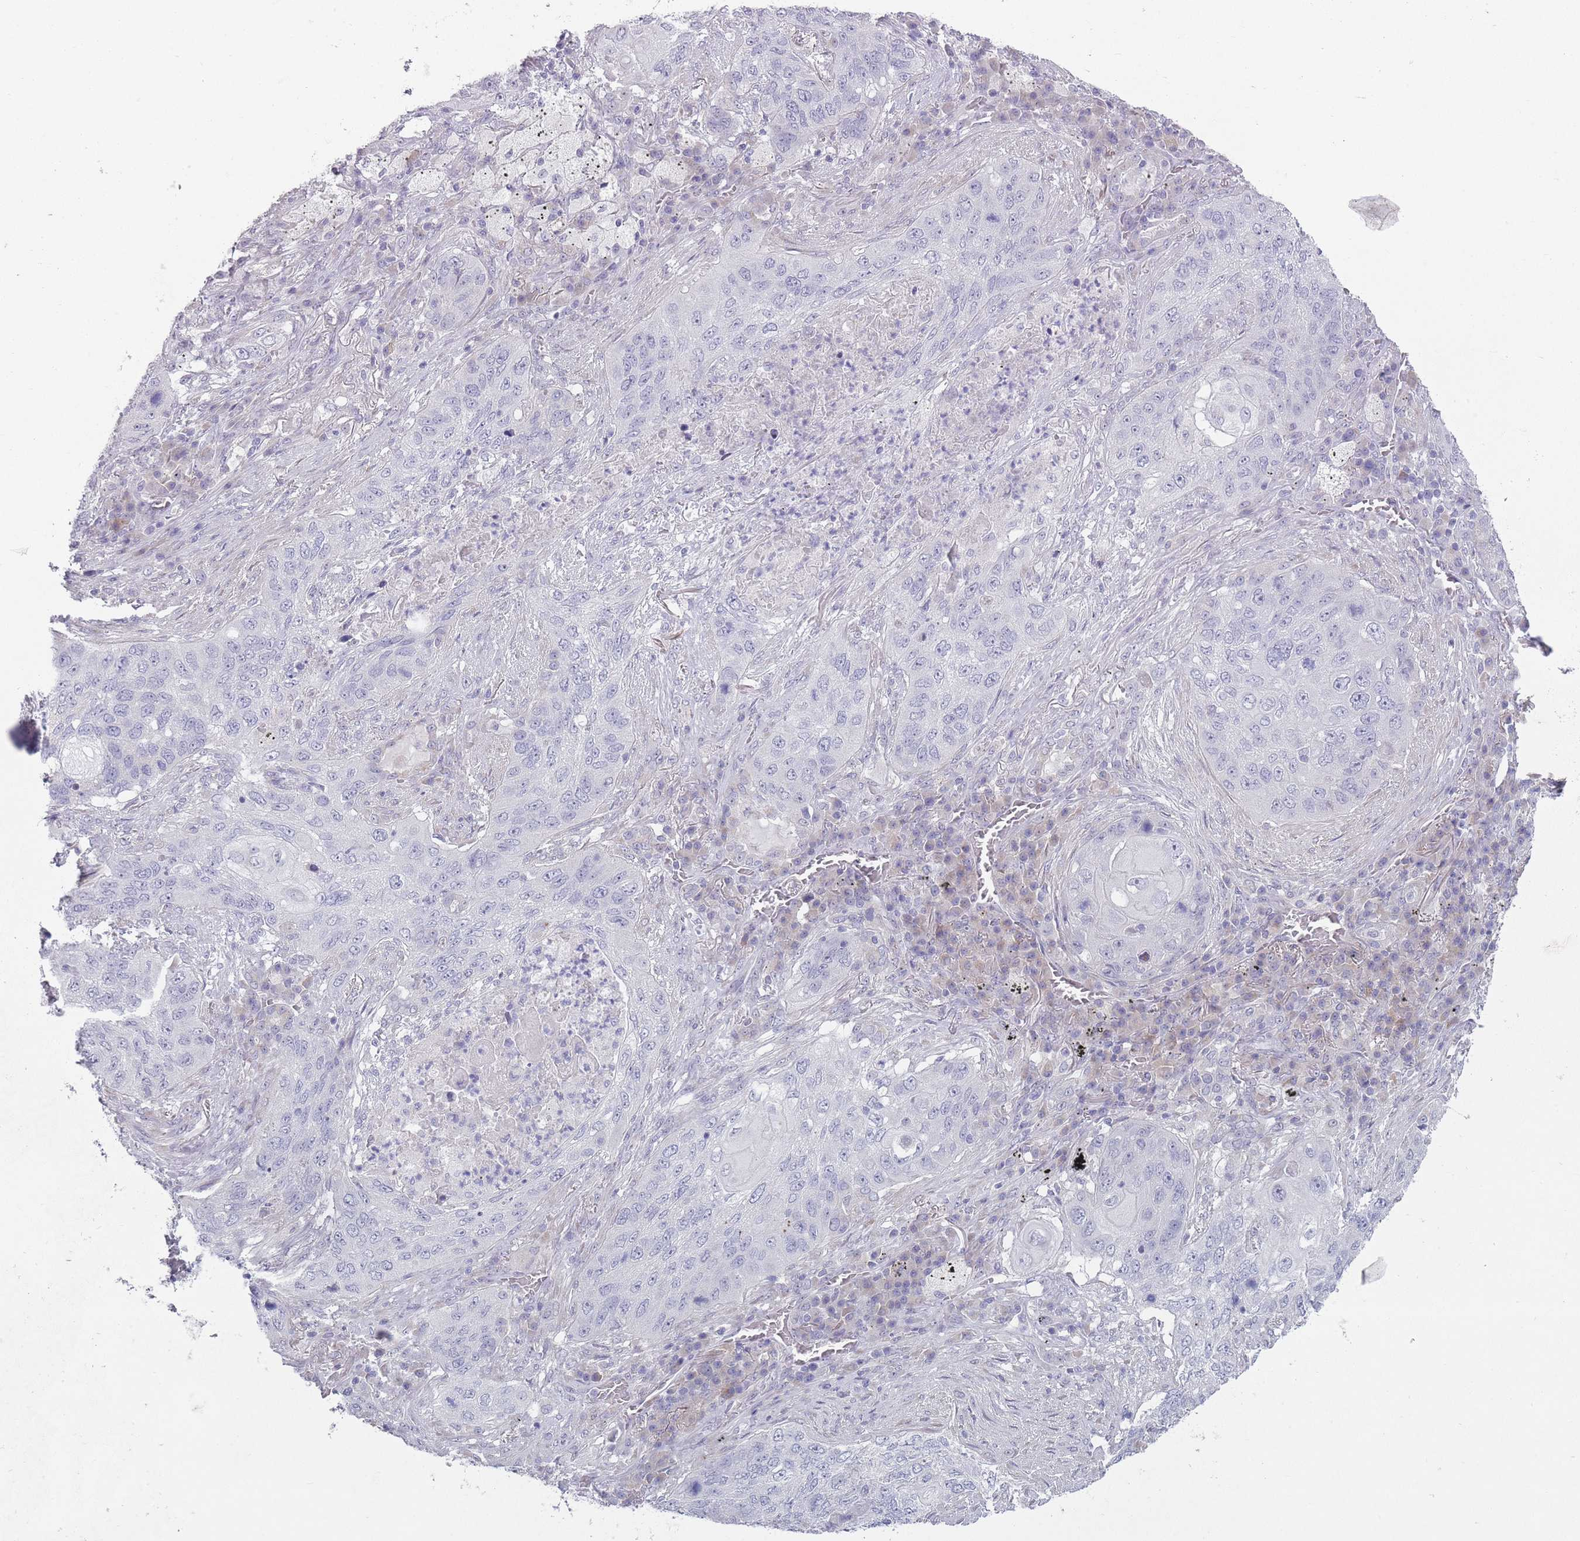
{"staining": {"intensity": "negative", "quantity": "none", "location": "none"}, "tissue": "lung cancer", "cell_type": "Tumor cells", "image_type": "cancer", "snomed": [{"axis": "morphology", "description": "Squamous cell carcinoma, NOS"}, {"axis": "topography", "description": "Lung"}], "caption": "Immunohistochemical staining of human lung cancer exhibits no significant expression in tumor cells.", "gene": "PAIP2B", "patient": {"sex": "female", "age": 63}}